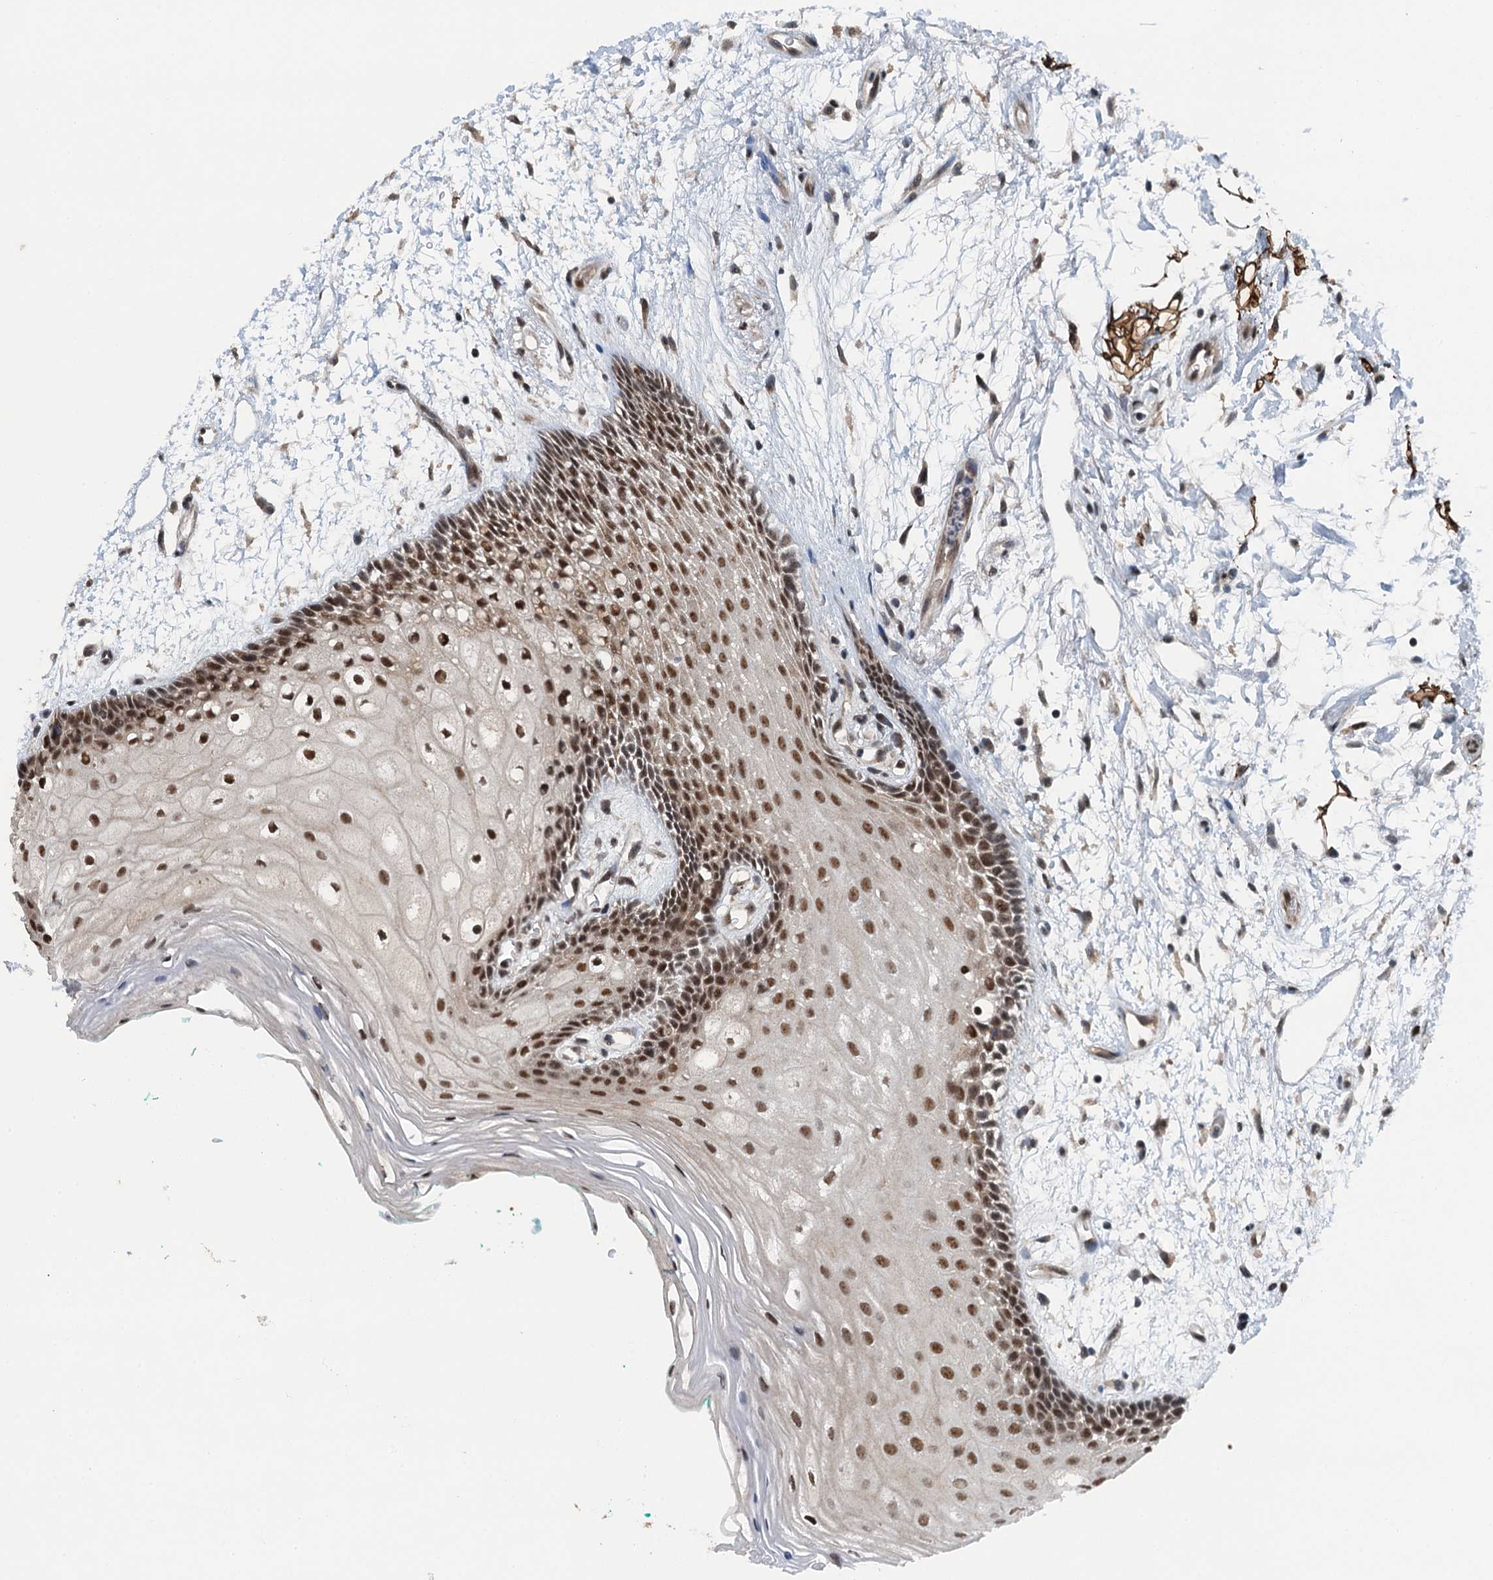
{"staining": {"intensity": "strong", "quantity": ">75%", "location": "nuclear"}, "tissue": "oral mucosa", "cell_type": "Squamous epithelial cells", "image_type": "normal", "snomed": [{"axis": "morphology", "description": "Normal tissue, NOS"}, {"axis": "topography", "description": "Skeletal muscle"}, {"axis": "topography", "description": "Oral tissue"}, {"axis": "topography", "description": "Peripheral nerve tissue"}], "caption": "Strong nuclear positivity is identified in approximately >75% of squamous epithelial cells in normal oral mucosa. (DAB IHC, brown staining for protein, blue staining for nuclei).", "gene": "MTA3", "patient": {"sex": "female", "age": 84}}